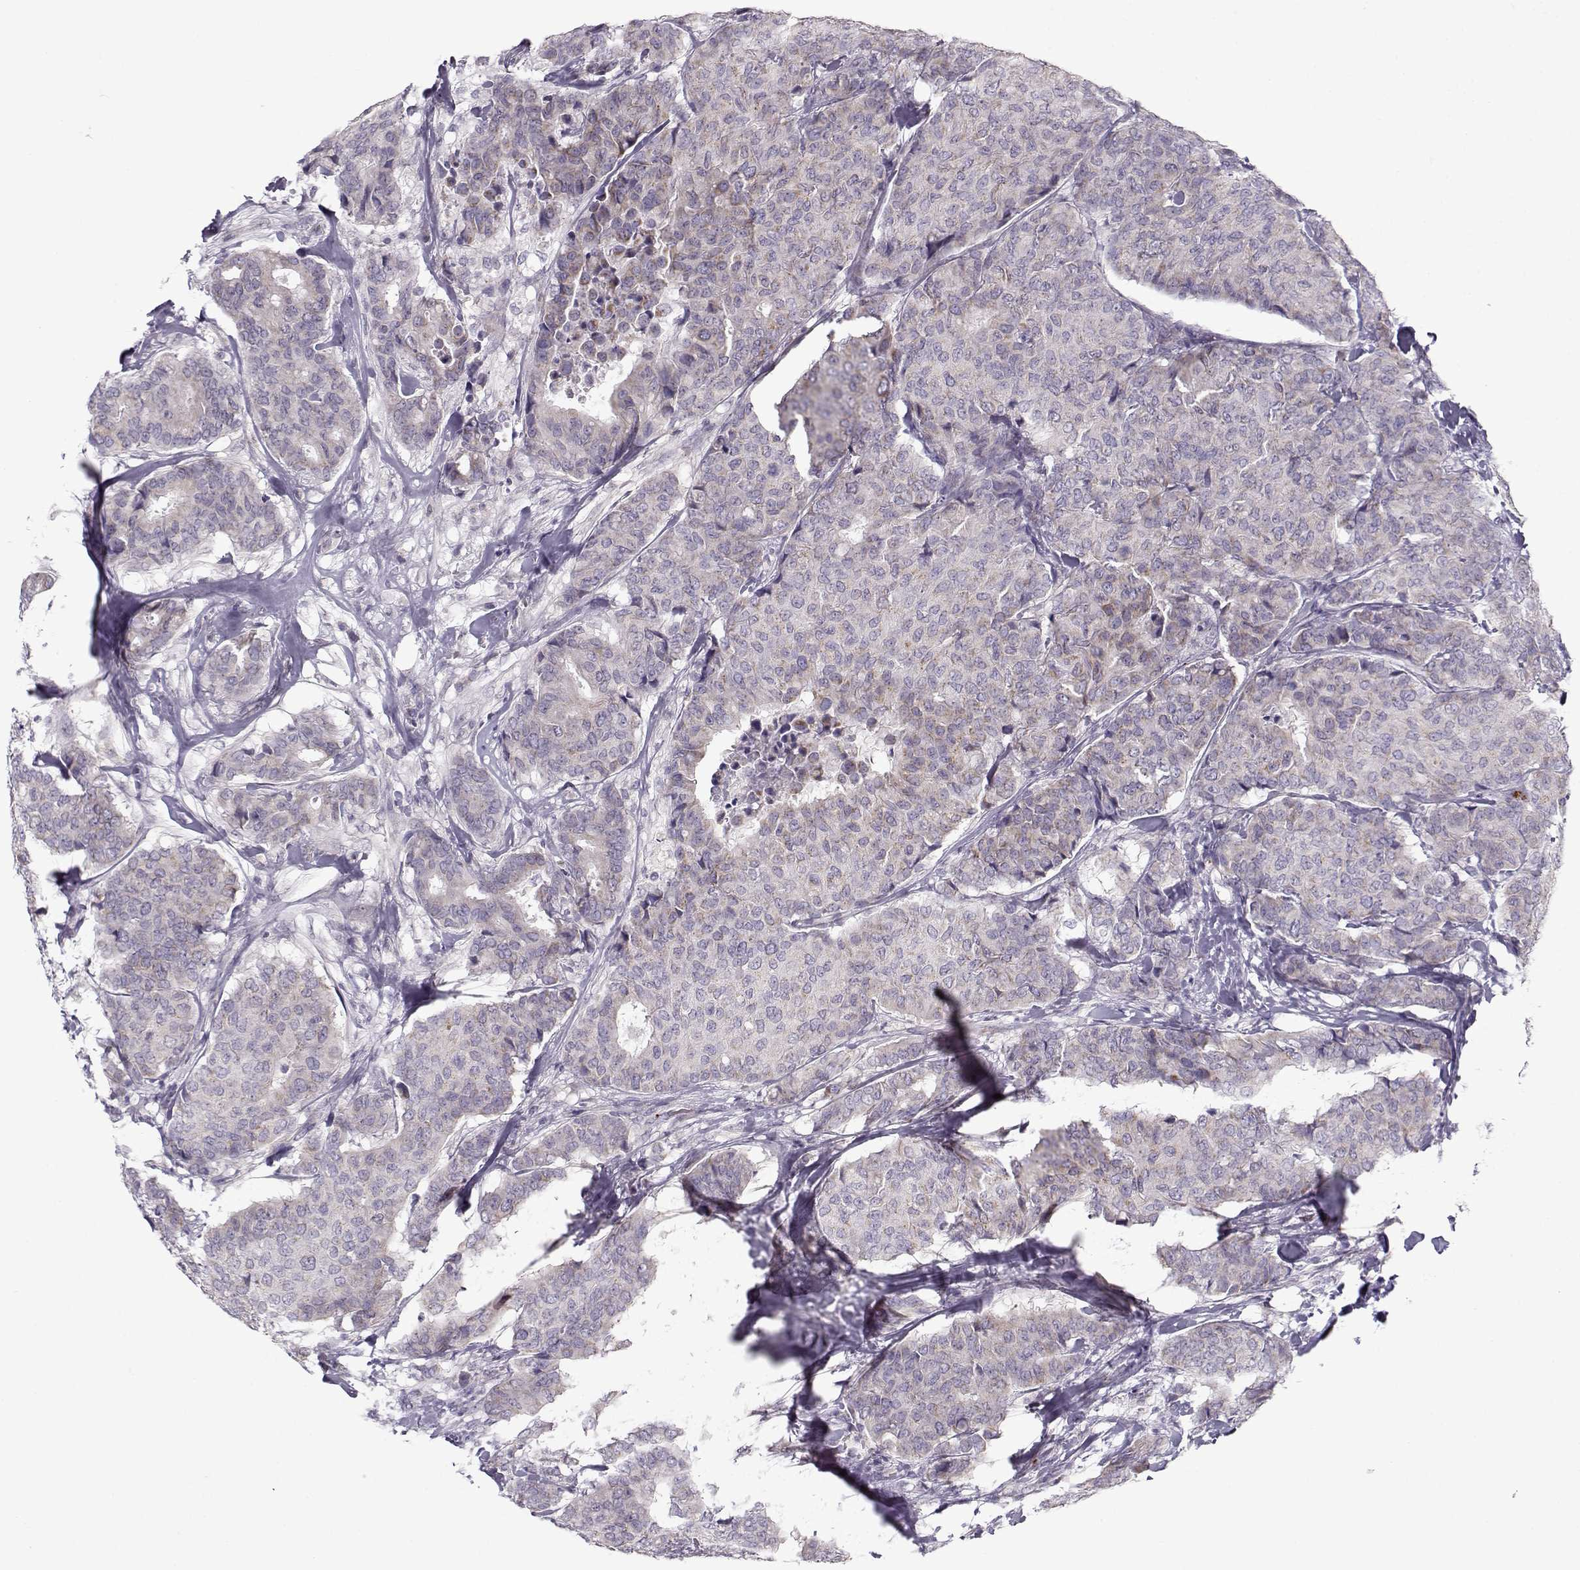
{"staining": {"intensity": "negative", "quantity": "none", "location": "none"}, "tissue": "breast cancer", "cell_type": "Tumor cells", "image_type": "cancer", "snomed": [{"axis": "morphology", "description": "Duct carcinoma"}, {"axis": "topography", "description": "Breast"}], "caption": "A histopathology image of human breast invasive ductal carcinoma is negative for staining in tumor cells.", "gene": "KLF17", "patient": {"sex": "female", "age": 75}}